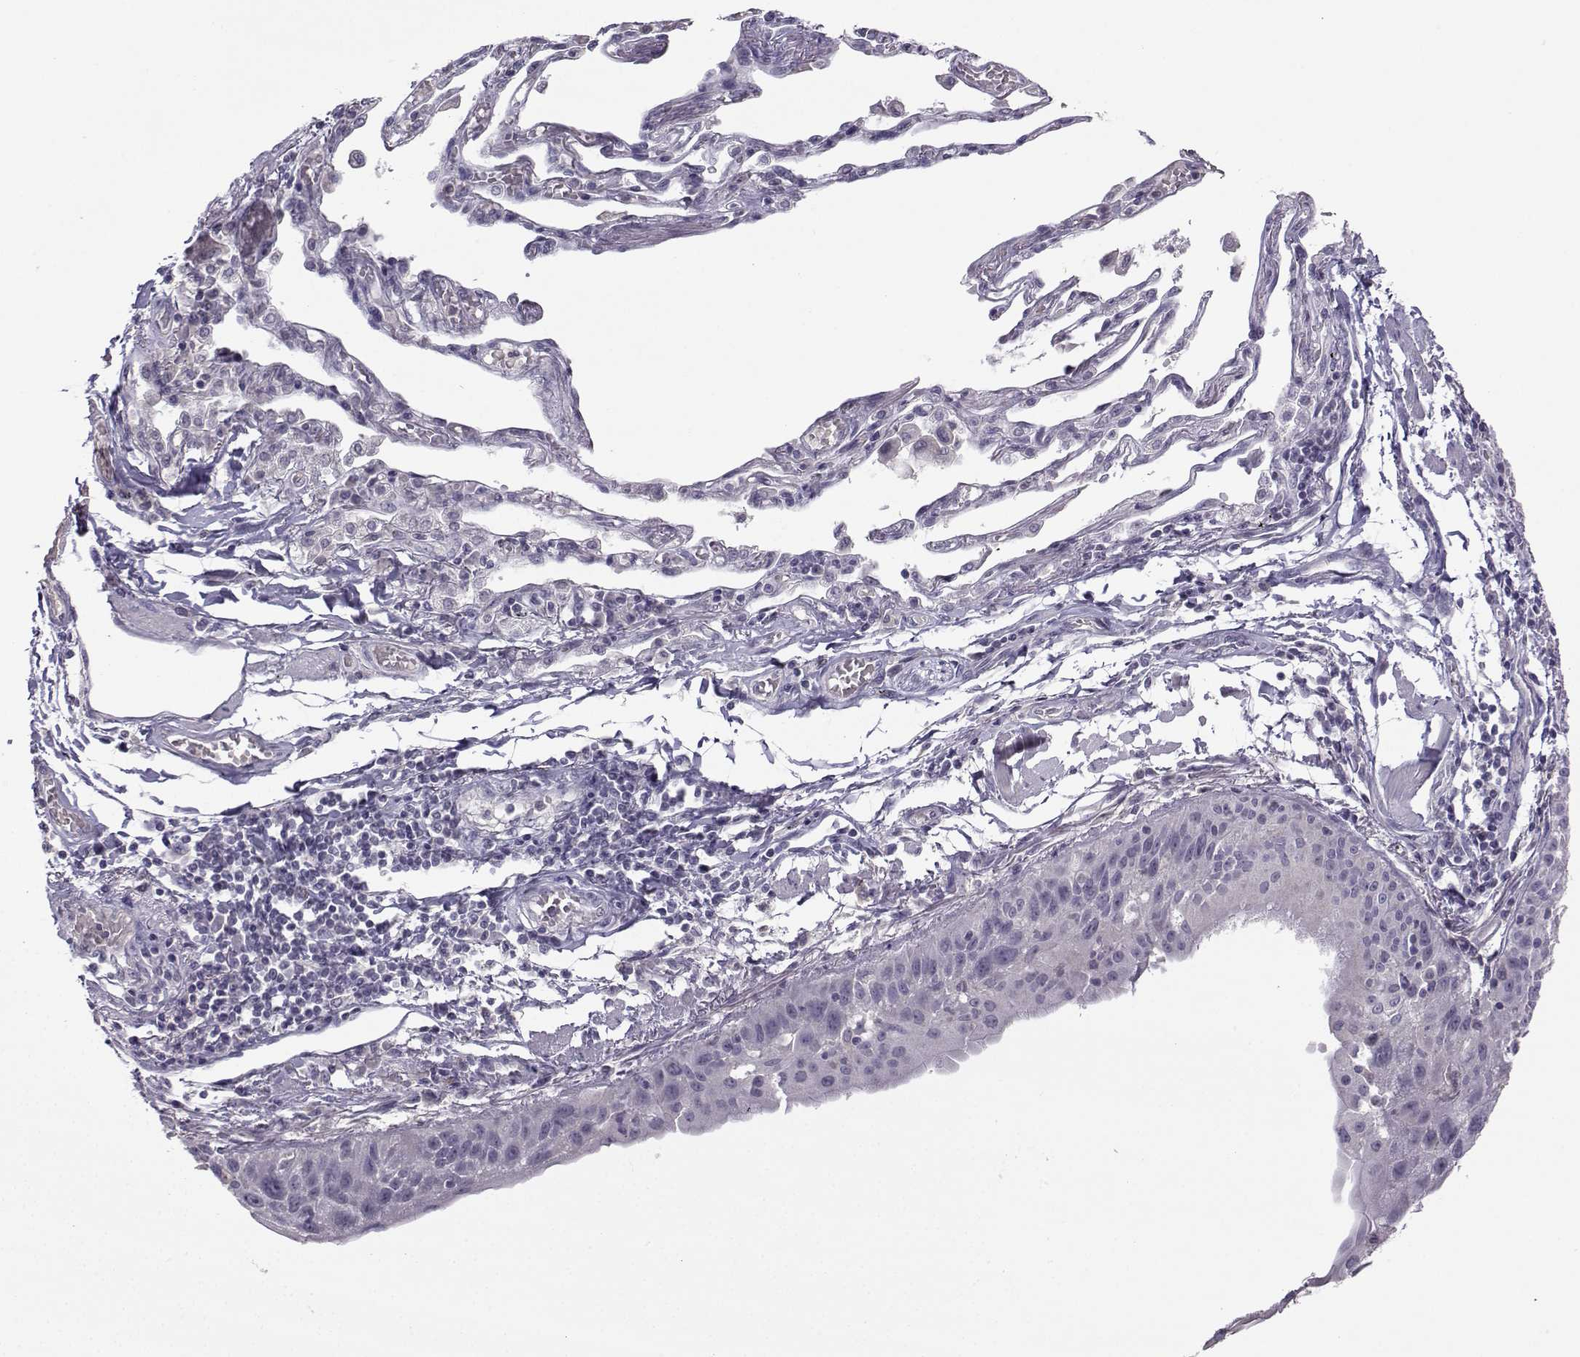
{"staining": {"intensity": "negative", "quantity": "none", "location": "none"}, "tissue": "lung cancer", "cell_type": "Tumor cells", "image_type": "cancer", "snomed": [{"axis": "morphology", "description": "Squamous cell carcinoma, NOS"}, {"axis": "topography", "description": "Lung"}], "caption": "The IHC photomicrograph has no significant expression in tumor cells of lung cancer (squamous cell carcinoma) tissue.", "gene": "FCAMR", "patient": {"sex": "male", "age": 73}}